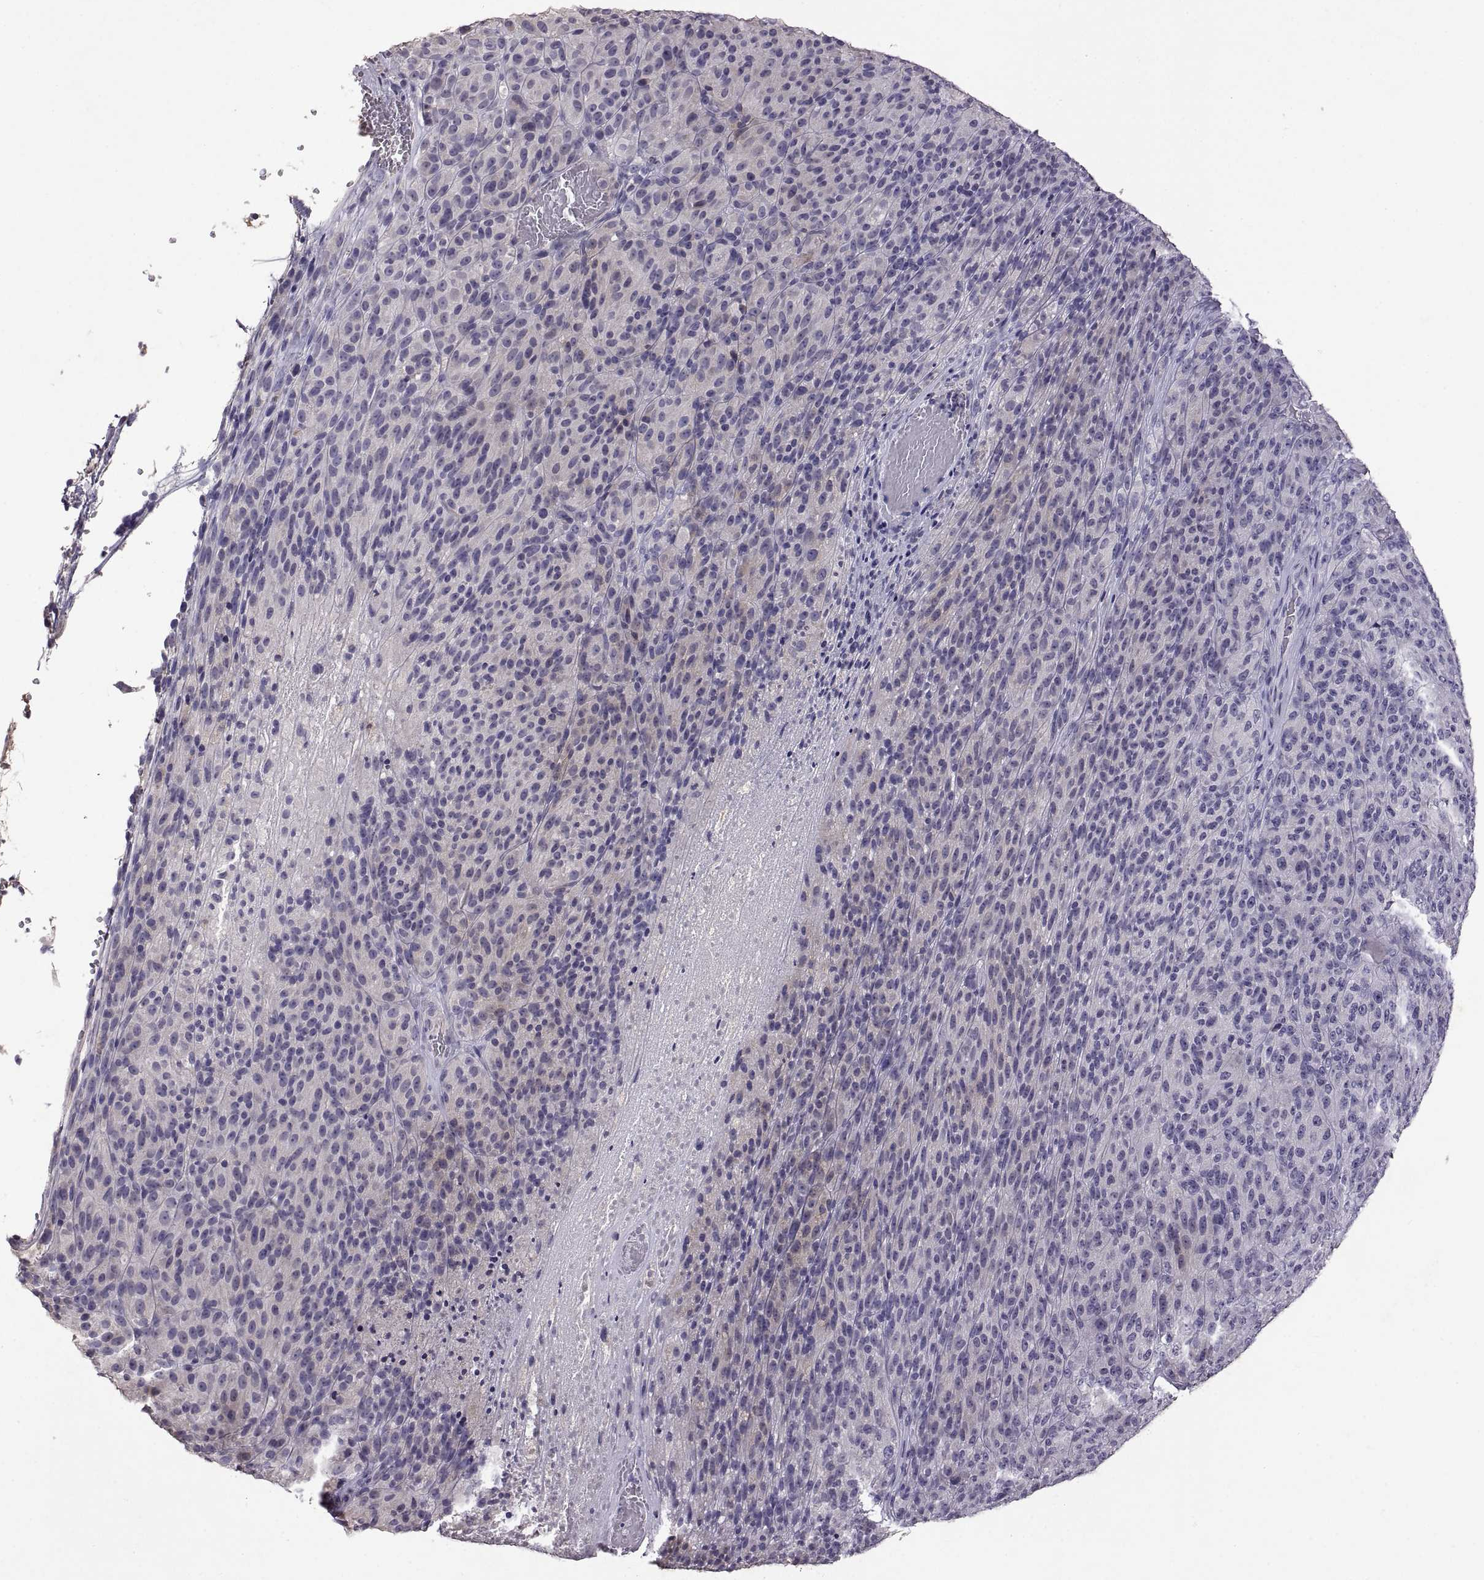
{"staining": {"intensity": "negative", "quantity": "none", "location": "none"}, "tissue": "melanoma", "cell_type": "Tumor cells", "image_type": "cancer", "snomed": [{"axis": "morphology", "description": "Malignant melanoma, Metastatic site"}, {"axis": "topography", "description": "Brain"}], "caption": "Tumor cells are negative for protein expression in human malignant melanoma (metastatic site).", "gene": "DEFB136", "patient": {"sex": "female", "age": 56}}